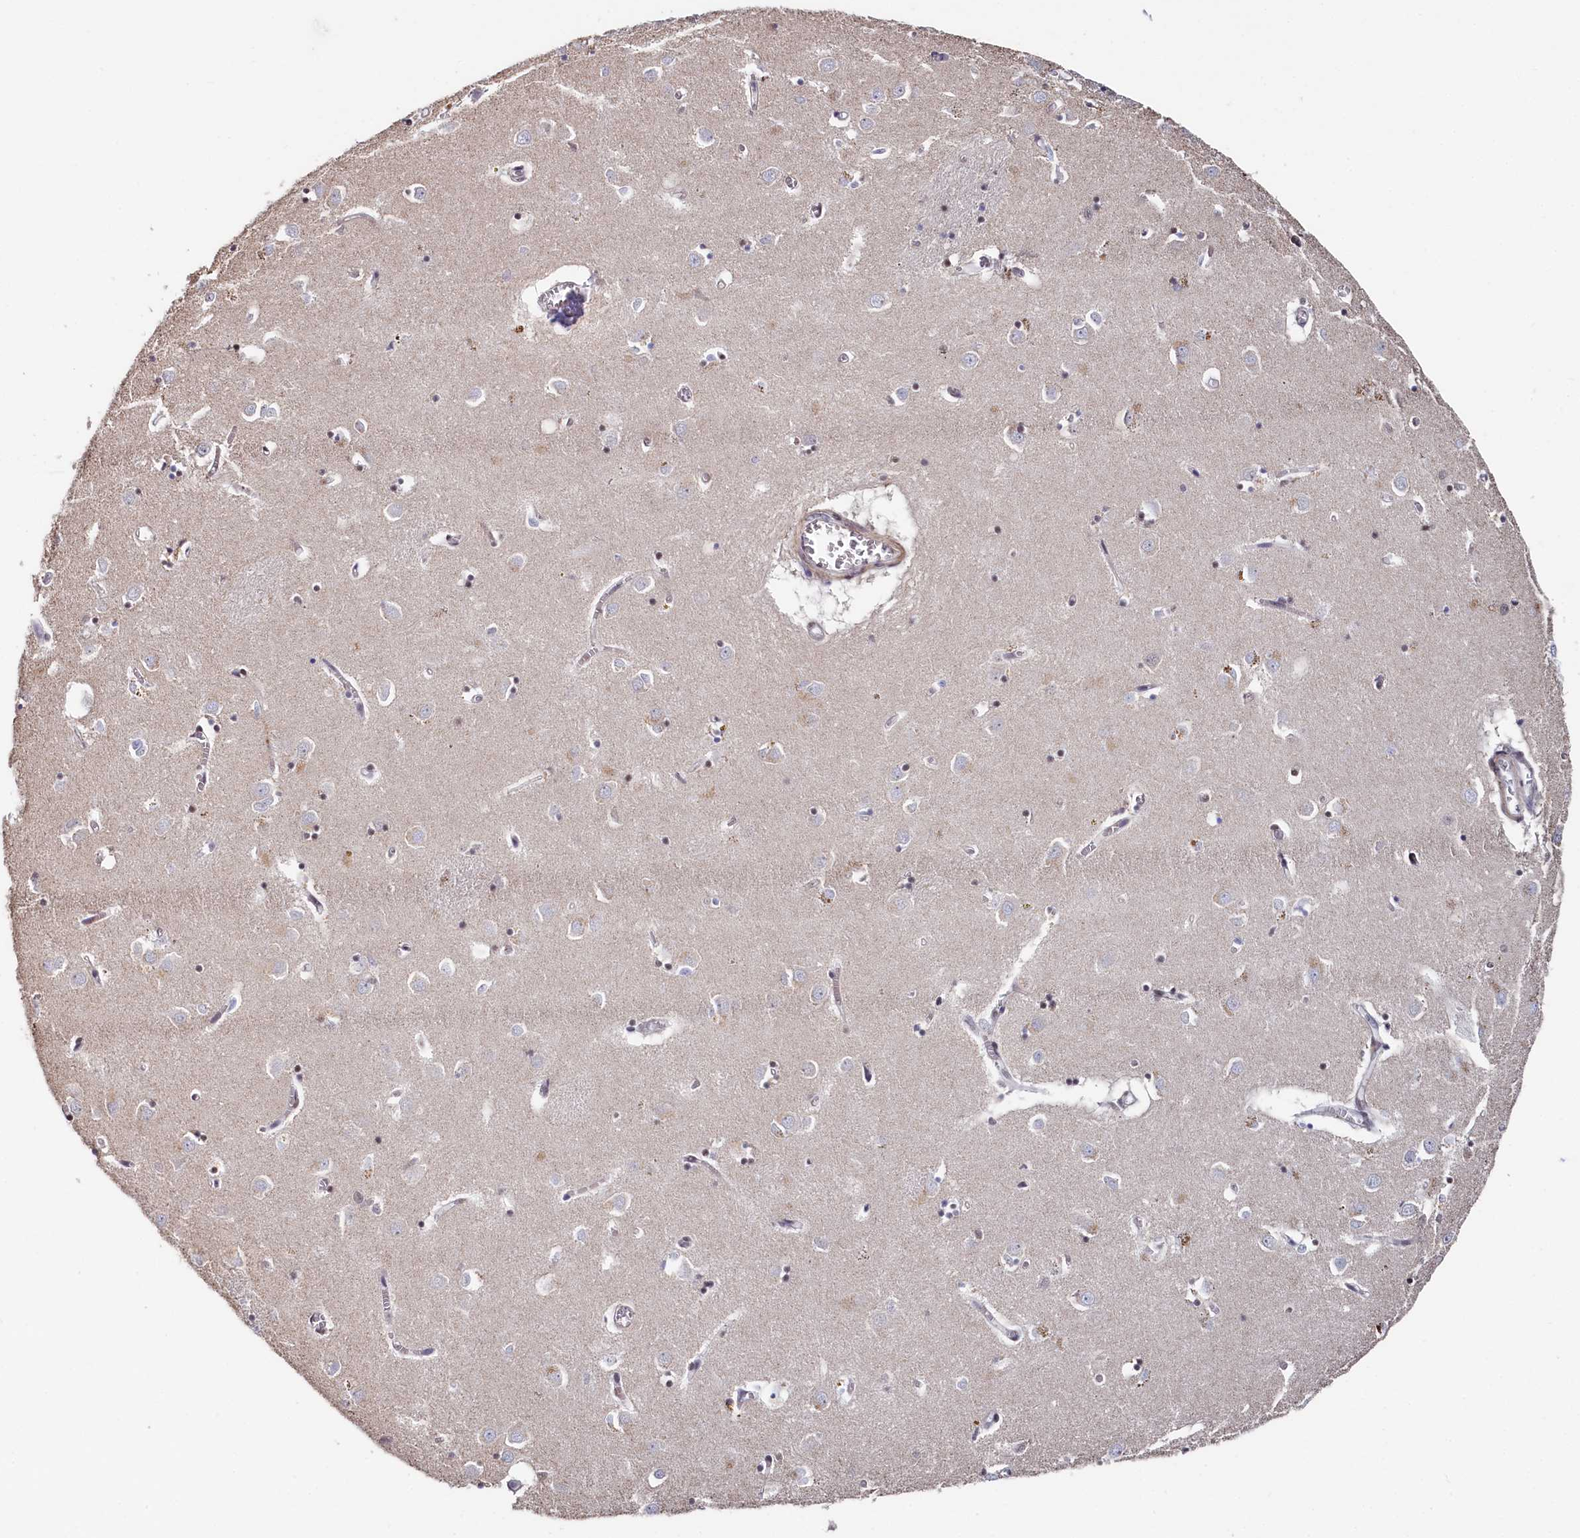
{"staining": {"intensity": "moderate", "quantity": "<25%", "location": "nuclear"}, "tissue": "caudate", "cell_type": "Glial cells", "image_type": "normal", "snomed": [{"axis": "morphology", "description": "Normal tissue, NOS"}, {"axis": "topography", "description": "Lateral ventricle wall"}], "caption": "Immunohistochemical staining of normal human caudate shows low levels of moderate nuclear positivity in about <25% of glial cells. (DAB (3,3'-diaminobenzidine) = brown stain, brightfield microscopy at high magnification).", "gene": "TIGD4", "patient": {"sex": "male", "age": 70}}